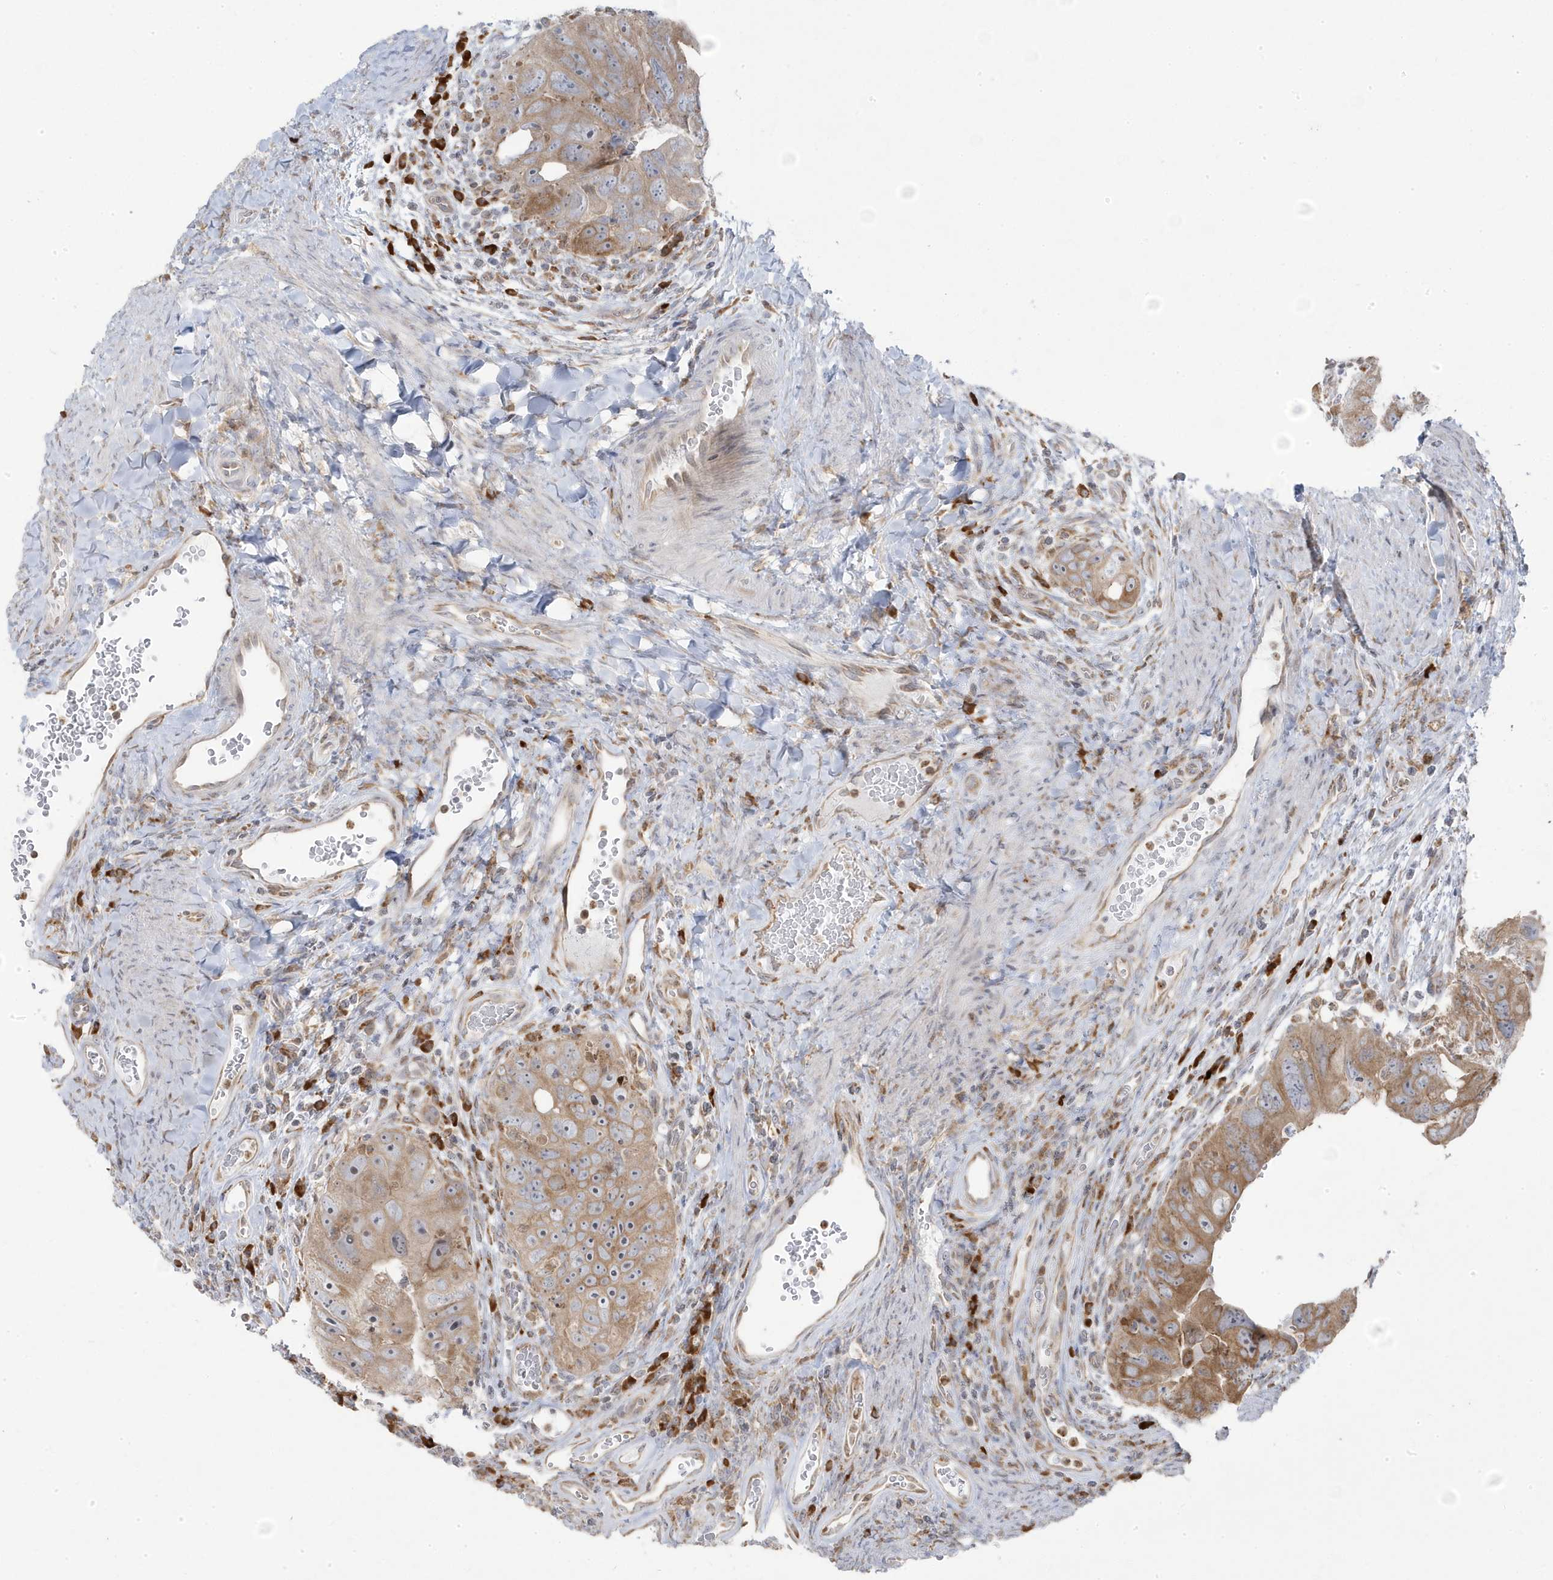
{"staining": {"intensity": "moderate", "quantity": ">75%", "location": "cytoplasmic/membranous"}, "tissue": "colorectal cancer", "cell_type": "Tumor cells", "image_type": "cancer", "snomed": [{"axis": "morphology", "description": "Adenocarcinoma, NOS"}, {"axis": "topography", "description": "Rectum"}], "caption": "This histopathology image displays colorectal adenocarcinoma stained with immunohistochemistry (IHC) to label a protein in brown. The cytoplasmic/membranous of tumor cells show moderate positivity for the protein. Nuclei are counter-stained blue.", "gene": "ZNF654", "patient": {"sex": "male", "age": 59}}